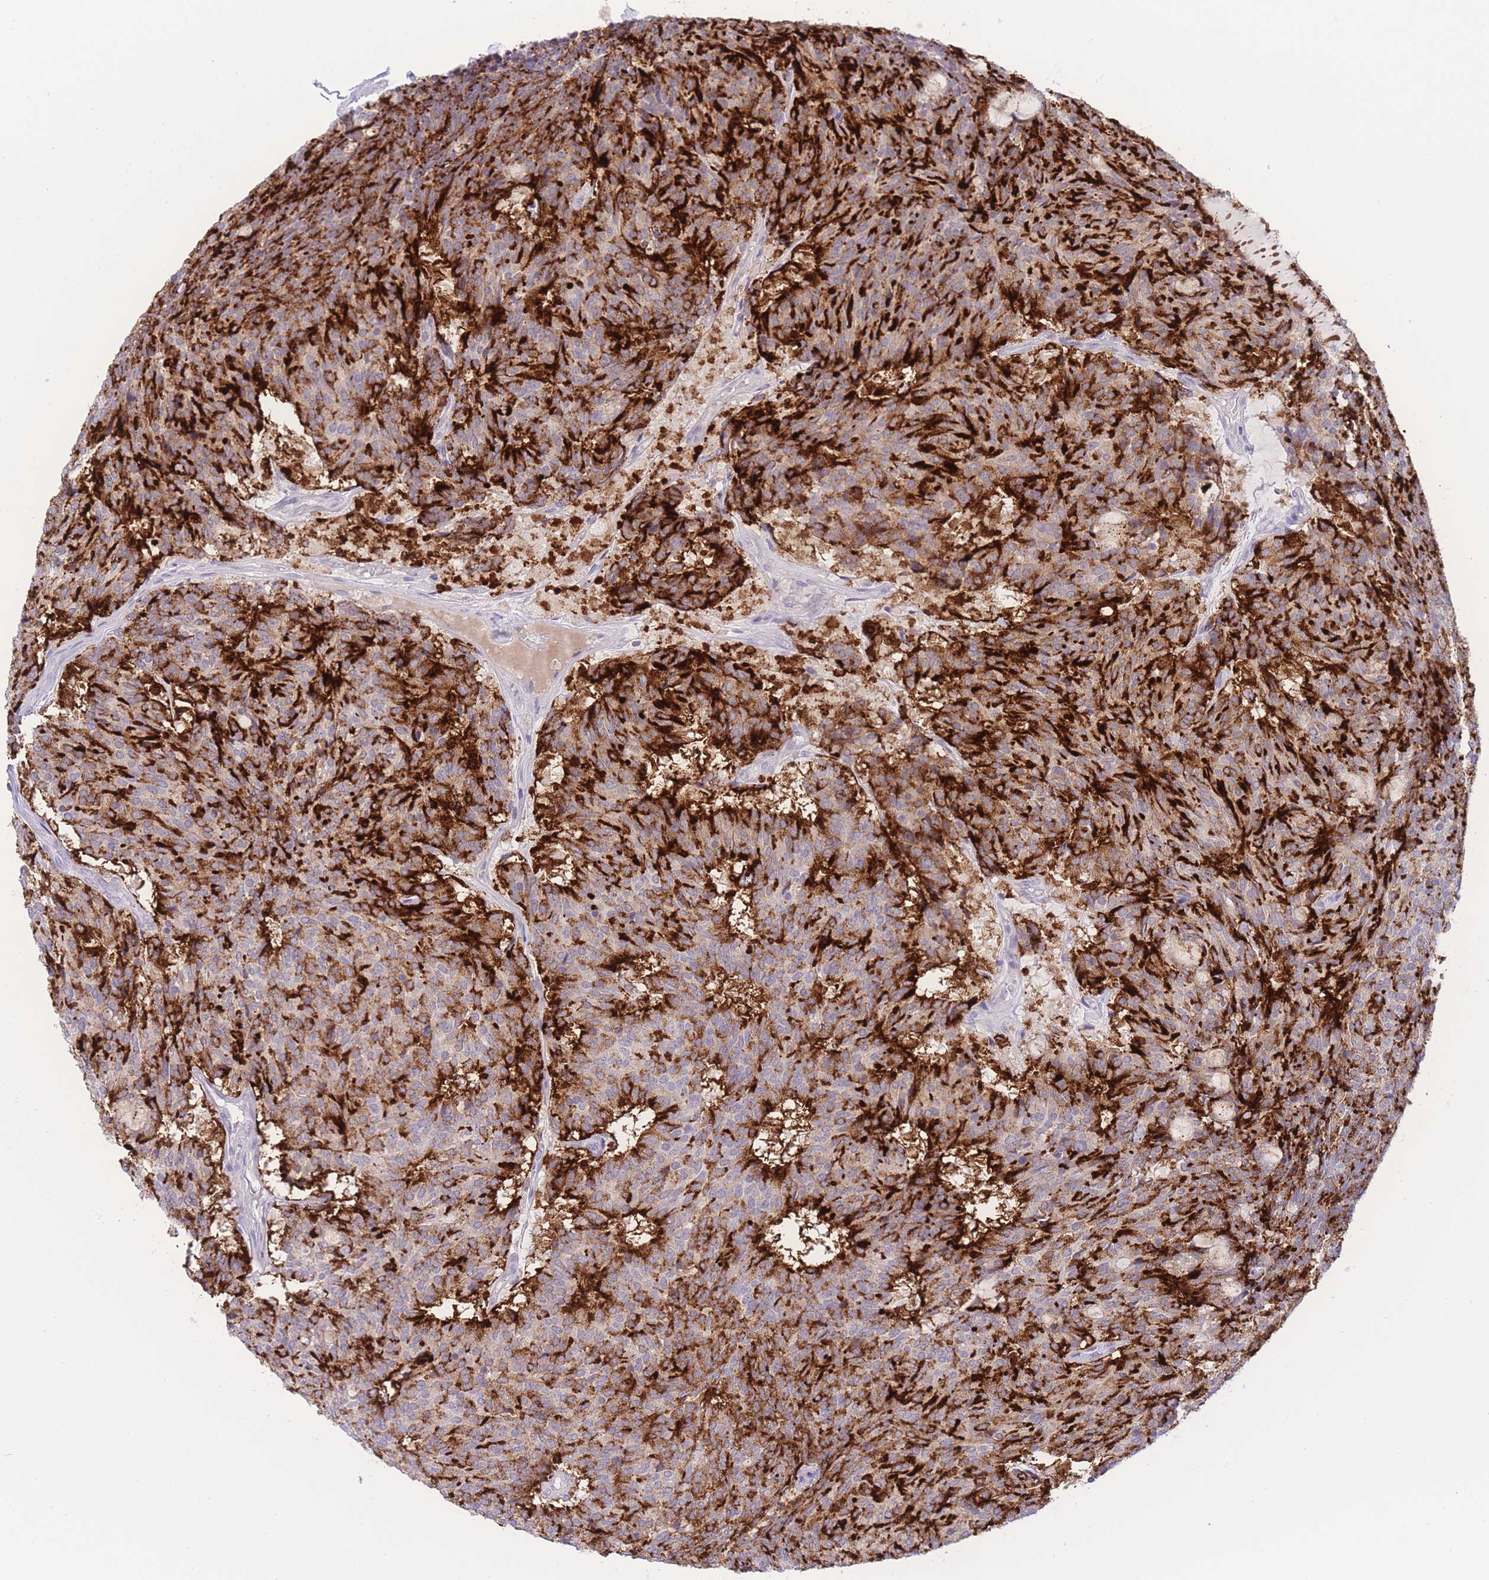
{"staining": {"intensity": "strong", "quantity": ">75%", "location": "cytoplasmic/membranous"}, "tissue": "carcinoid", "cell_type": "Tumor cells", "image_type": "cancer", "snomed": [{"axis": "morphology", "description": "Carcinoid, malignant, NOS"}, {"axis": "topography", "description": "Pancreas"}], "caption": "About >75% of tumor cells in human carcinoid (malignant) demonstrate strong cytoplasmic/membranous protein staining as visualized by brown immunohistochemical staining.", "gene": "ZNF212", "patient": {"sex": "female", "age": 54}}